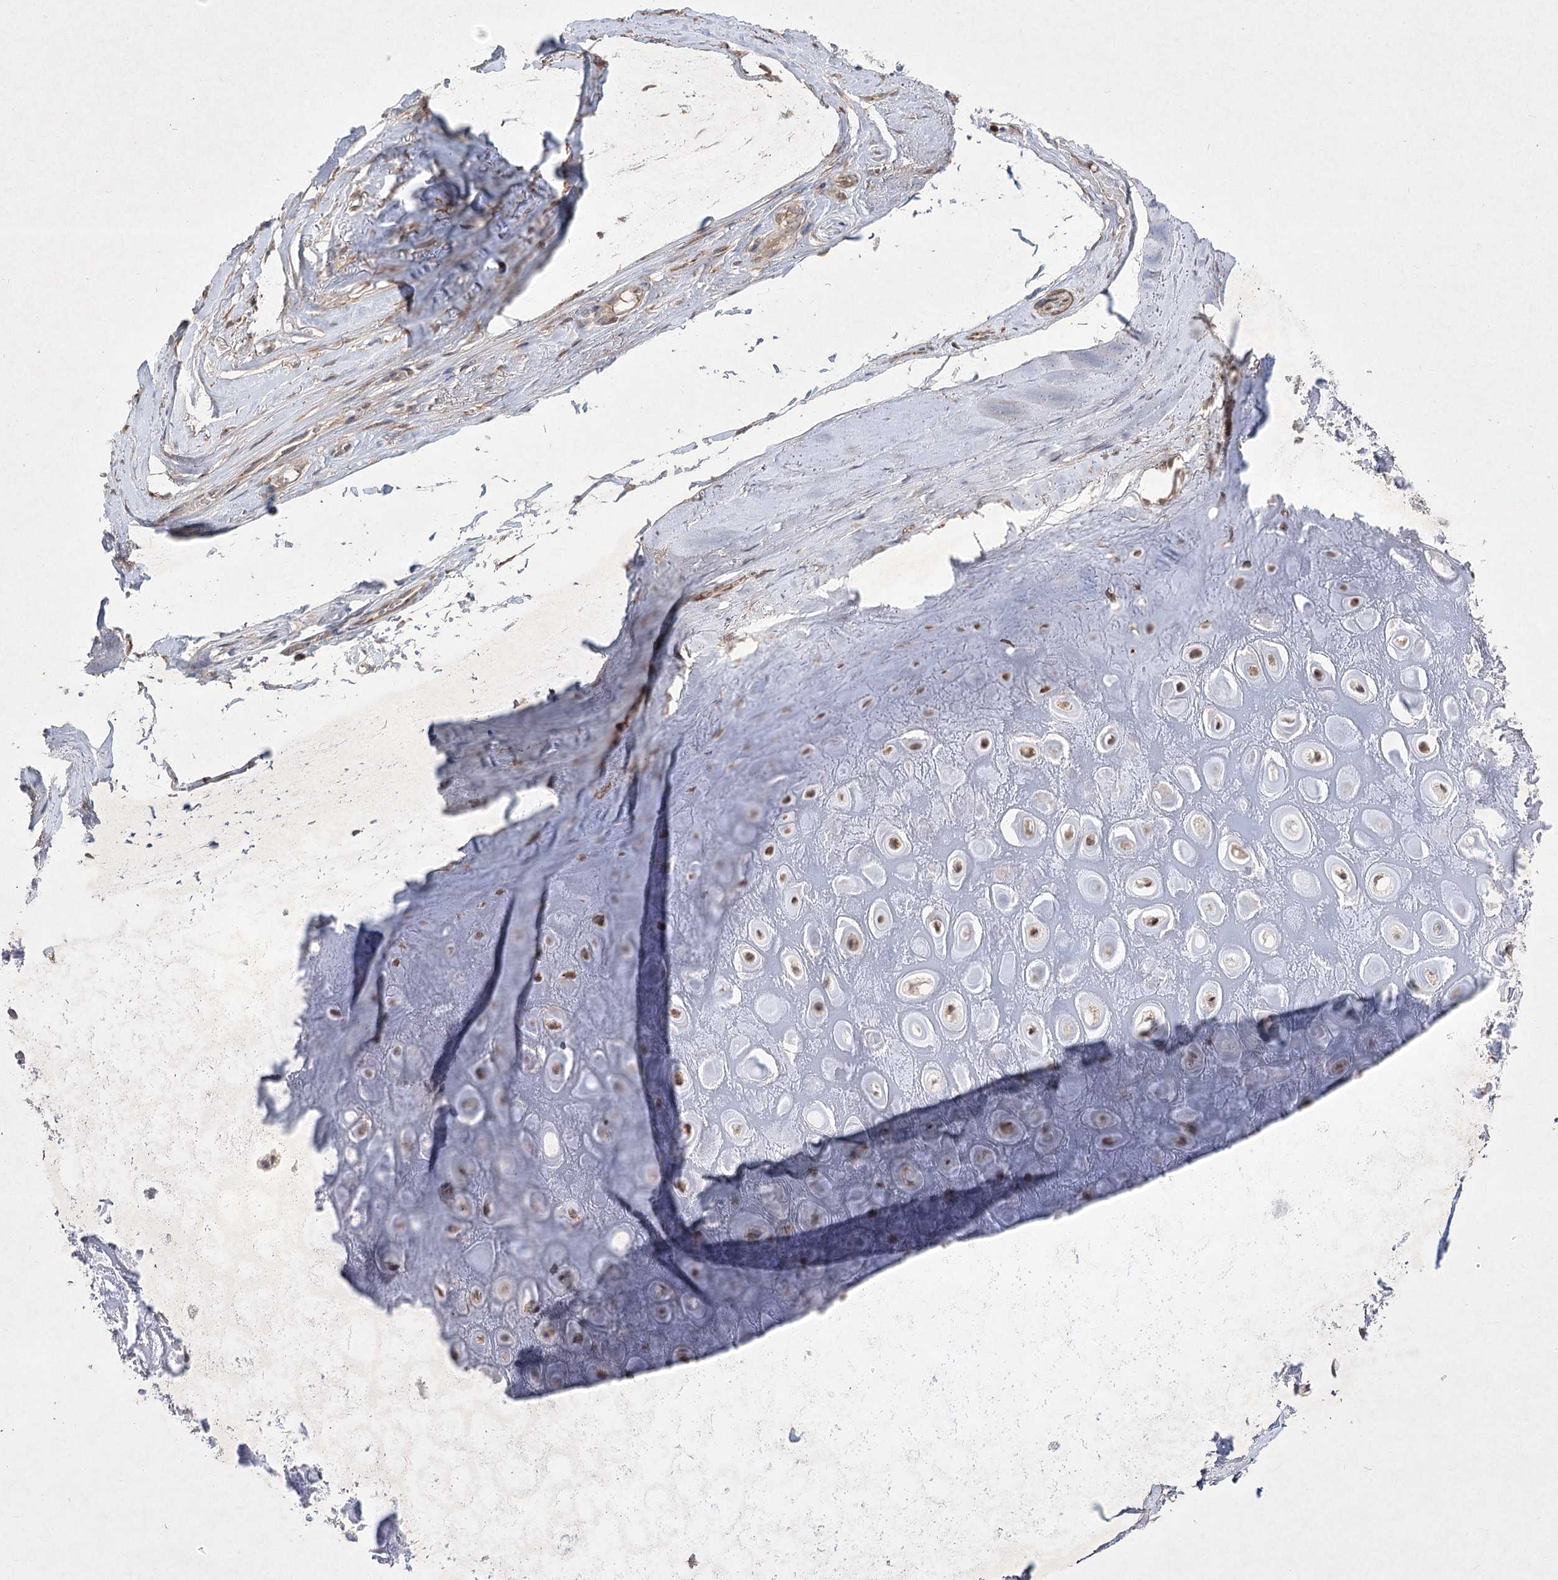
{"staining": {"intensity": "weak", "quantity": ">75%", "location": "cytoplasmic/membranous"}, "tissue": "adipose tissue", "cell_type": "Adipocytes", "image_type": "normal", "snomed": [{"axis": "morphology", "description": "Normal tissue, NOS"}, {"axis": "morphology", "description": "Basal cell carcinoma"}, {"axis": "topography", "description": "Skin"}], "caption": "DAB immunohistochemical staining of unremarkable human adipose tissue displays weak cytoplasmic/membranous protein expression in approximately >75% of adipocytes. (DAB IHC, brown staining for protein, blue staining for nuclei).", "gene": "HELT", "patient": {"sex": "female", "age": 89}}